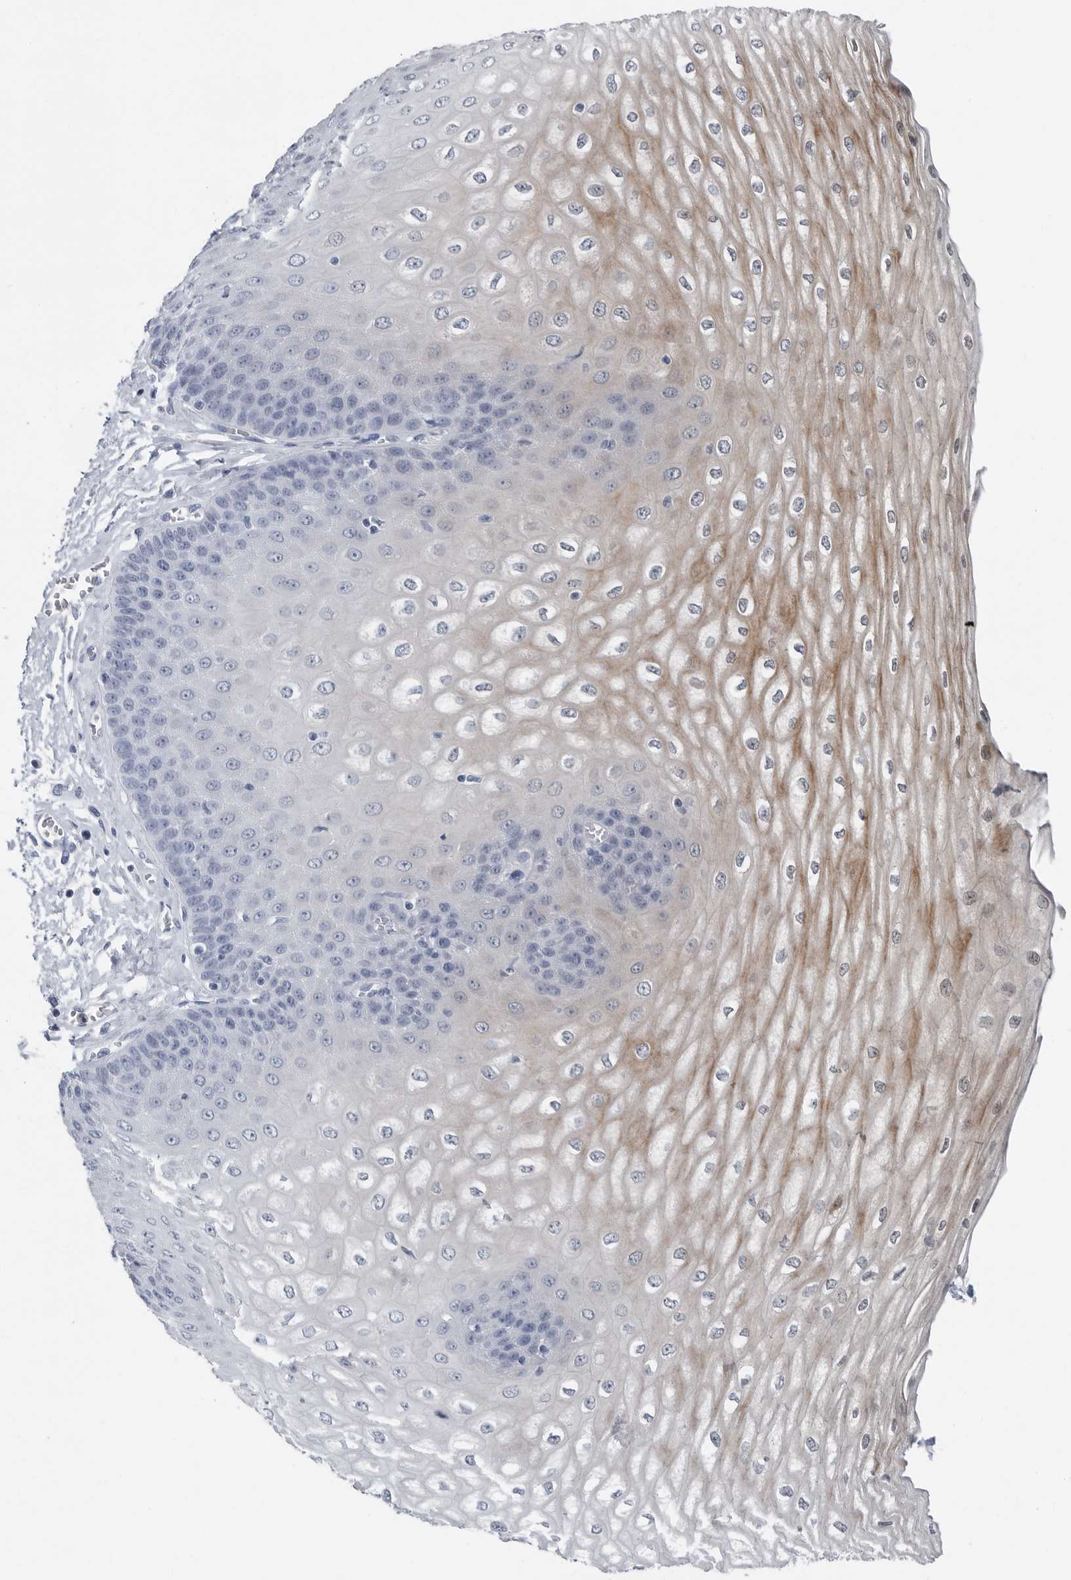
{"staining": {"intensity": "moderate", "quantity": "<25%", "location": "cytoplasmic/membranous"}, "tissue": "esophagus", "cell_type": "Squamous epithelial cells", "image_type": "normal", "snomed": [{"axis": "morphology", "description": "Normal tissue, NOS"}, {"axis": "topography", "description": "Esophagus"}], "caption": "The image reveals immunohistochemical staining of unremarkable esophagus. There is moderate cytoplasmic/membranous positivity is identified in about <25% of squamous epithelial cells. The protein of interest is shown in brown color, while the nuclei are stained blue.", "gene": "SCP2", "patient": {"sex": "male", "age": 60}}